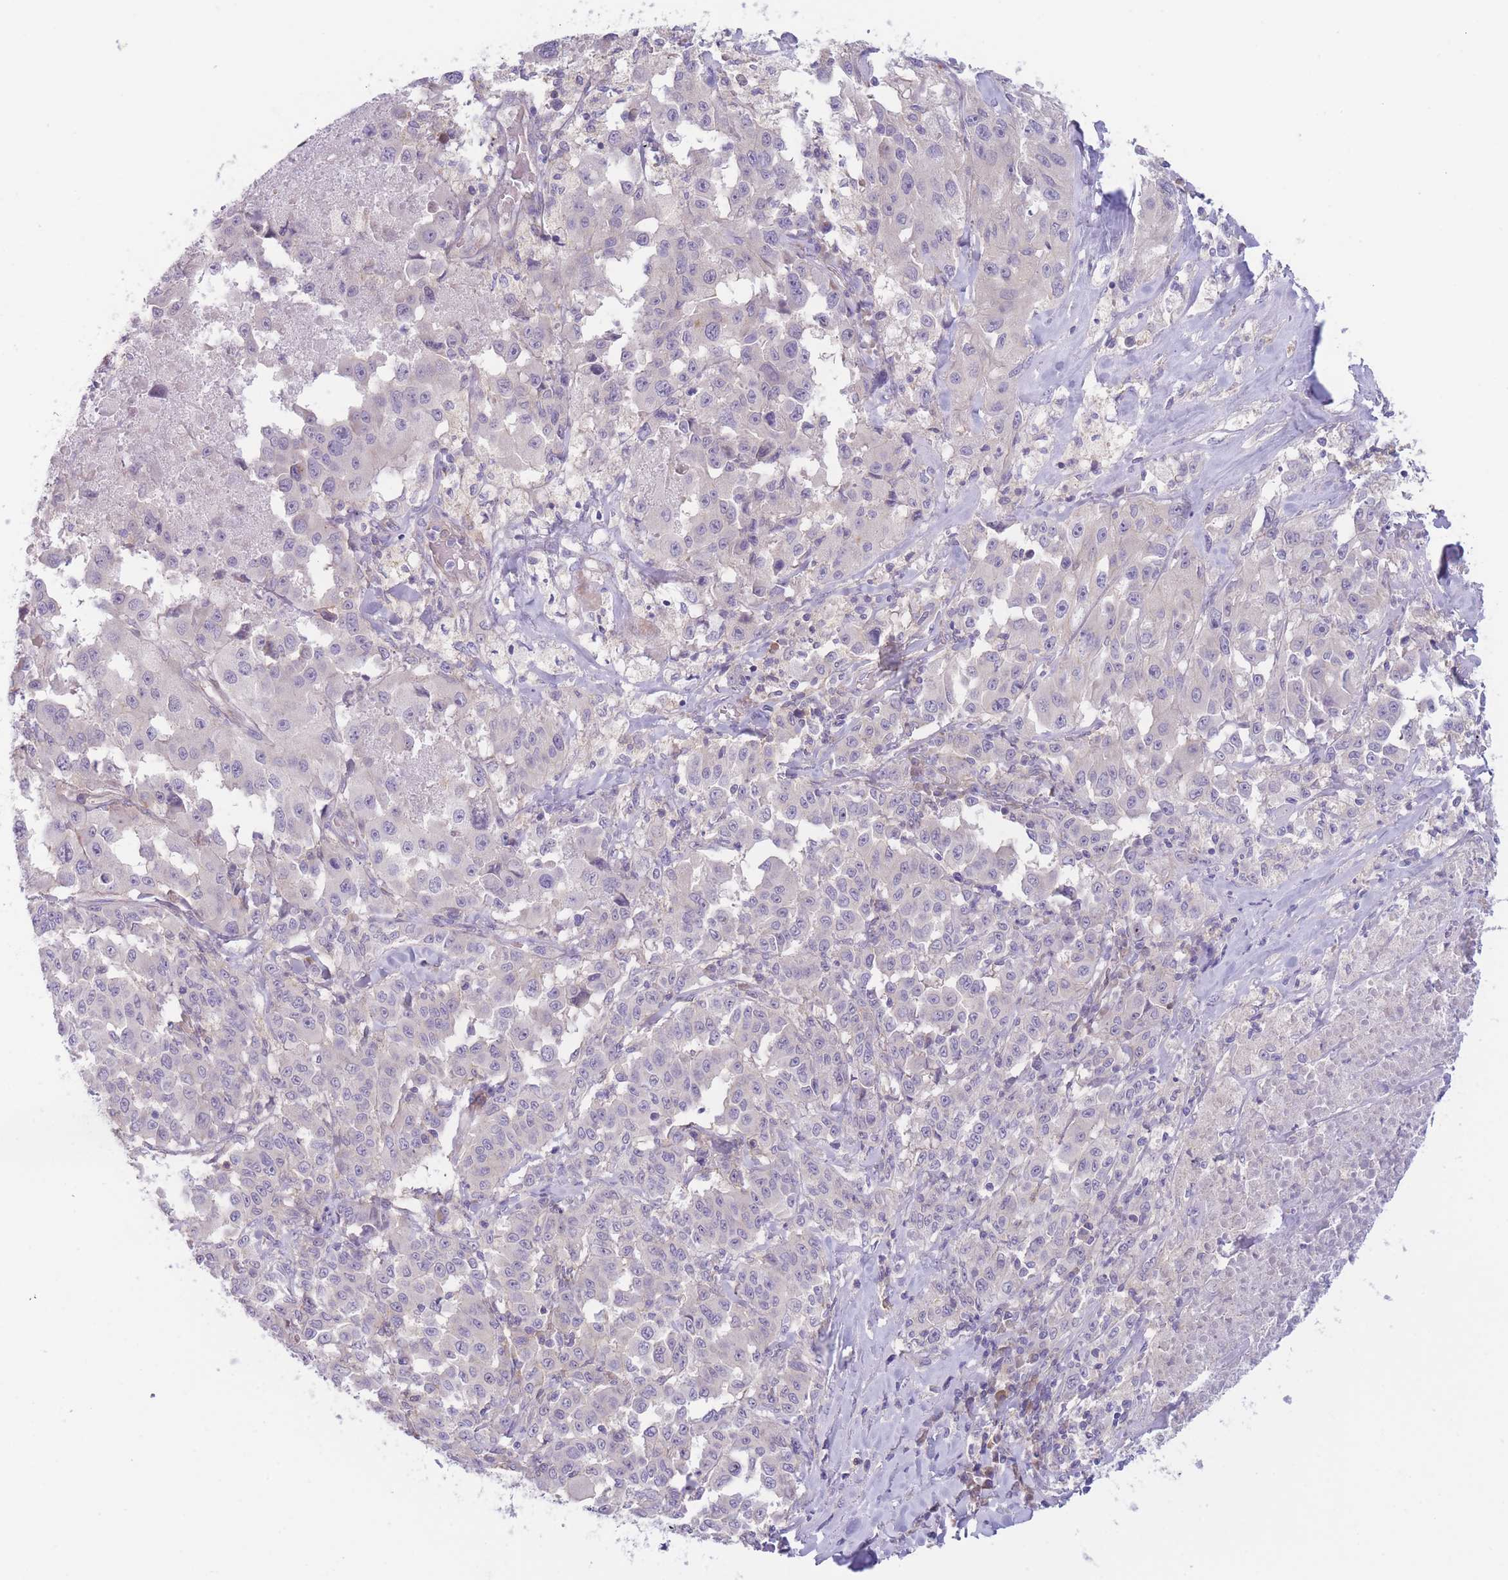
{"staining": {"intensity": "negative", "quantity": "none", "location": "none"}, "tissue": "melanoma", "cell_type": "Tumor cells", "image_type": "cancer", "snomed": [{"axis": "morphology", "description": "Malignant melanoma, Metastatic site"}, {"axis": "topography", "description": "Lymph node"}], "caption": "There is no significant positivity in tumor cells of melanoma.", "gene": "WDR93", "patient": {"sex": "male", "age": 62}}